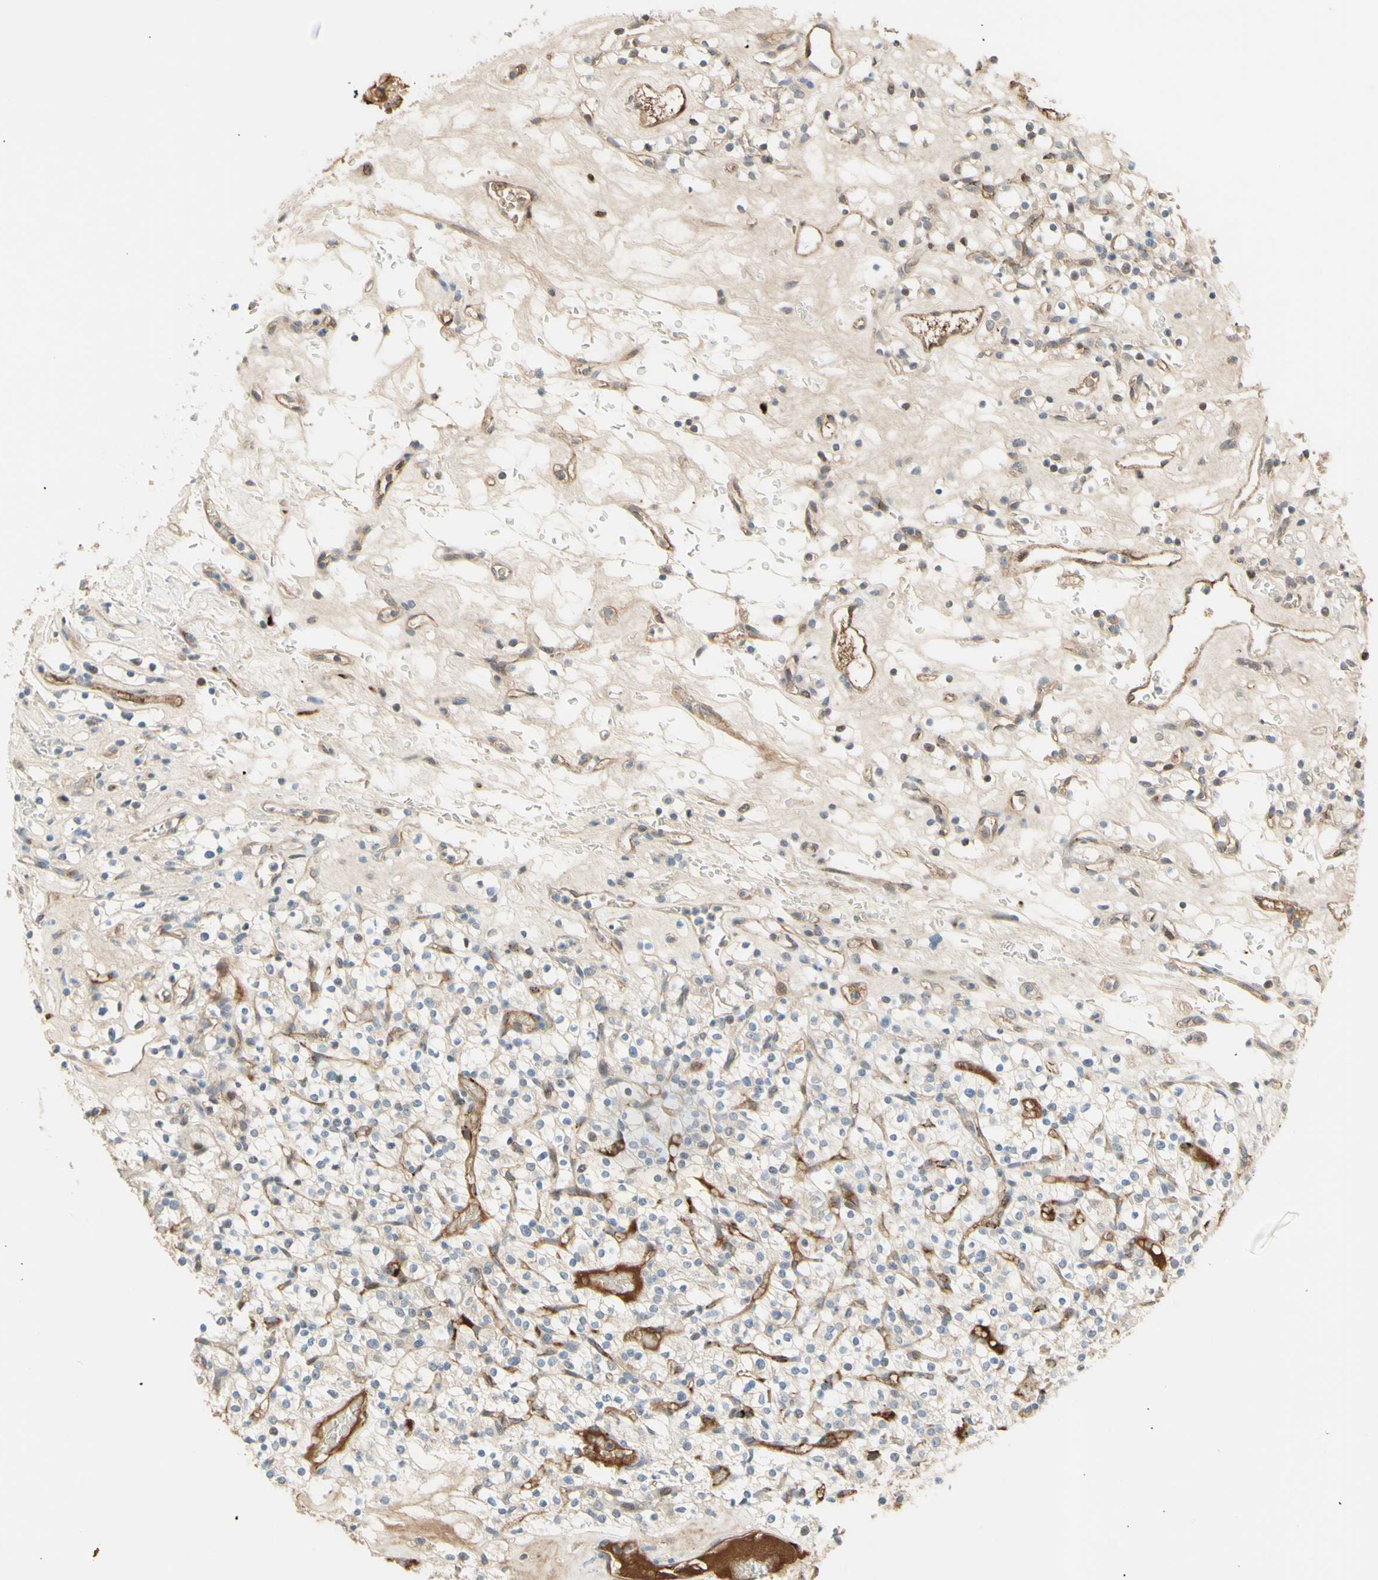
{"staining": {"intensity": "negative", "quantity": "none", "location": "none"}, "tissue": "renal cancer", "cell_type": "Tumor cells", "image_type": "cancer", "snomed": [{"axis": "morphology", "description": "Normal tissue, NOS"}, {"axis": "morphology", "description": "Adenocarcinoma, NOS"}, {"axis": "topography", "description": "Kidney"}], "caption": "This micrograph is of renal cancer stained with immunohistochemistry to label a protein in brown with the nuclei are counter-stained blue. There is no expression in tumor cells. (DAB (3,3'-diaminobenzidine) immunohistochemistry visualized using brightfield microscopy, high magnification).", "gene": "ANGPT2", "patient": {"sex": "female", "age": 72}}